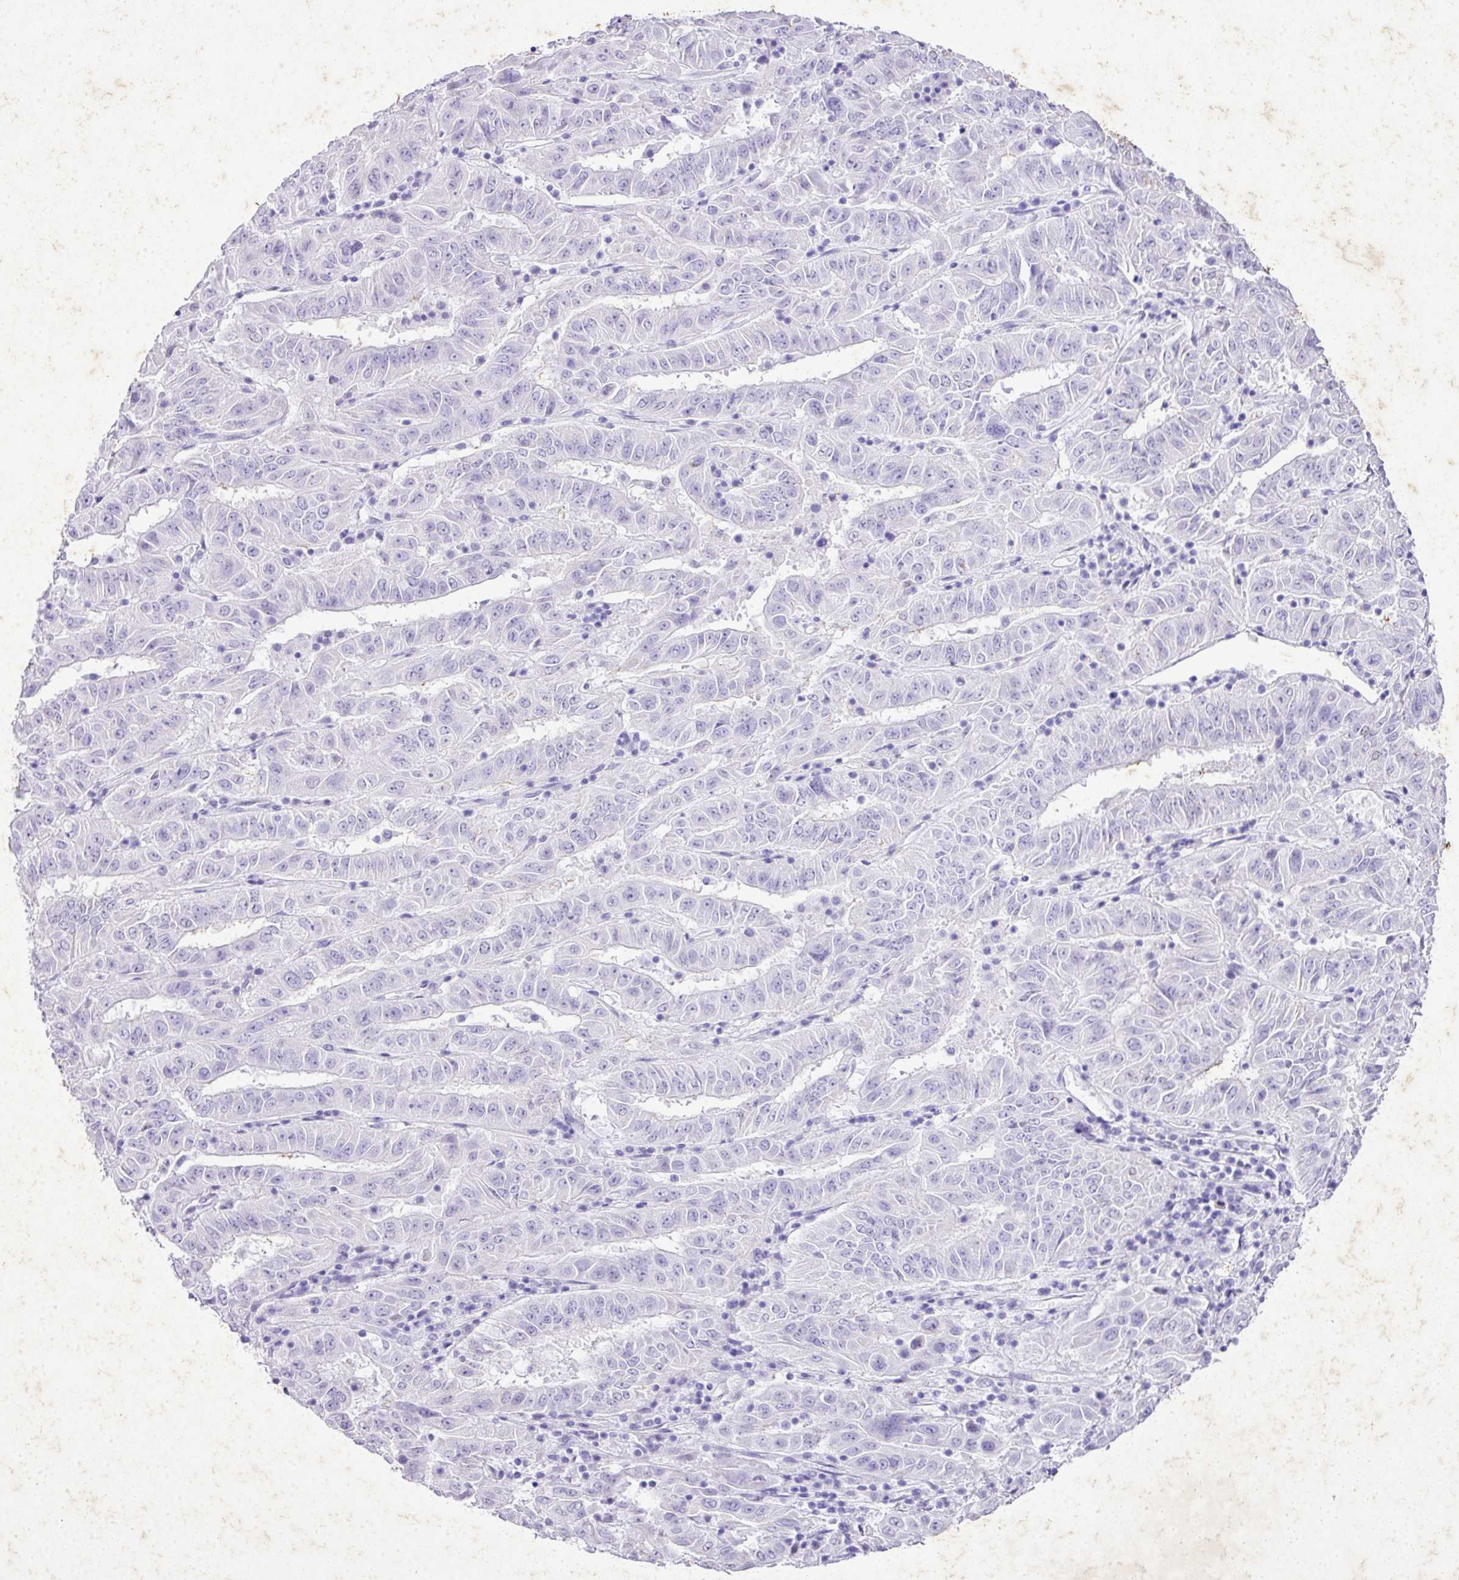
{"staining": {"intensity": "negative", "quantity": "none", "location": "none"}, "tissue": "pancreatic cancer", "cell_type": "Tumor cells", "image_type": "cancer", "snomed": [{"axis": "morphology", "description": "Adenocarcinoma, NOS"}, {"axis": "topography", "description": "Pancreas"}], "caption": "DAB (3,3'-diaminobenzidine) immunohistochemical staining of human pancreatic adenocarcinoma exhibits no significant staining in tumor cells.", "gene": "KCNJ11", "patient": {"sex": "male", "age": 63}}